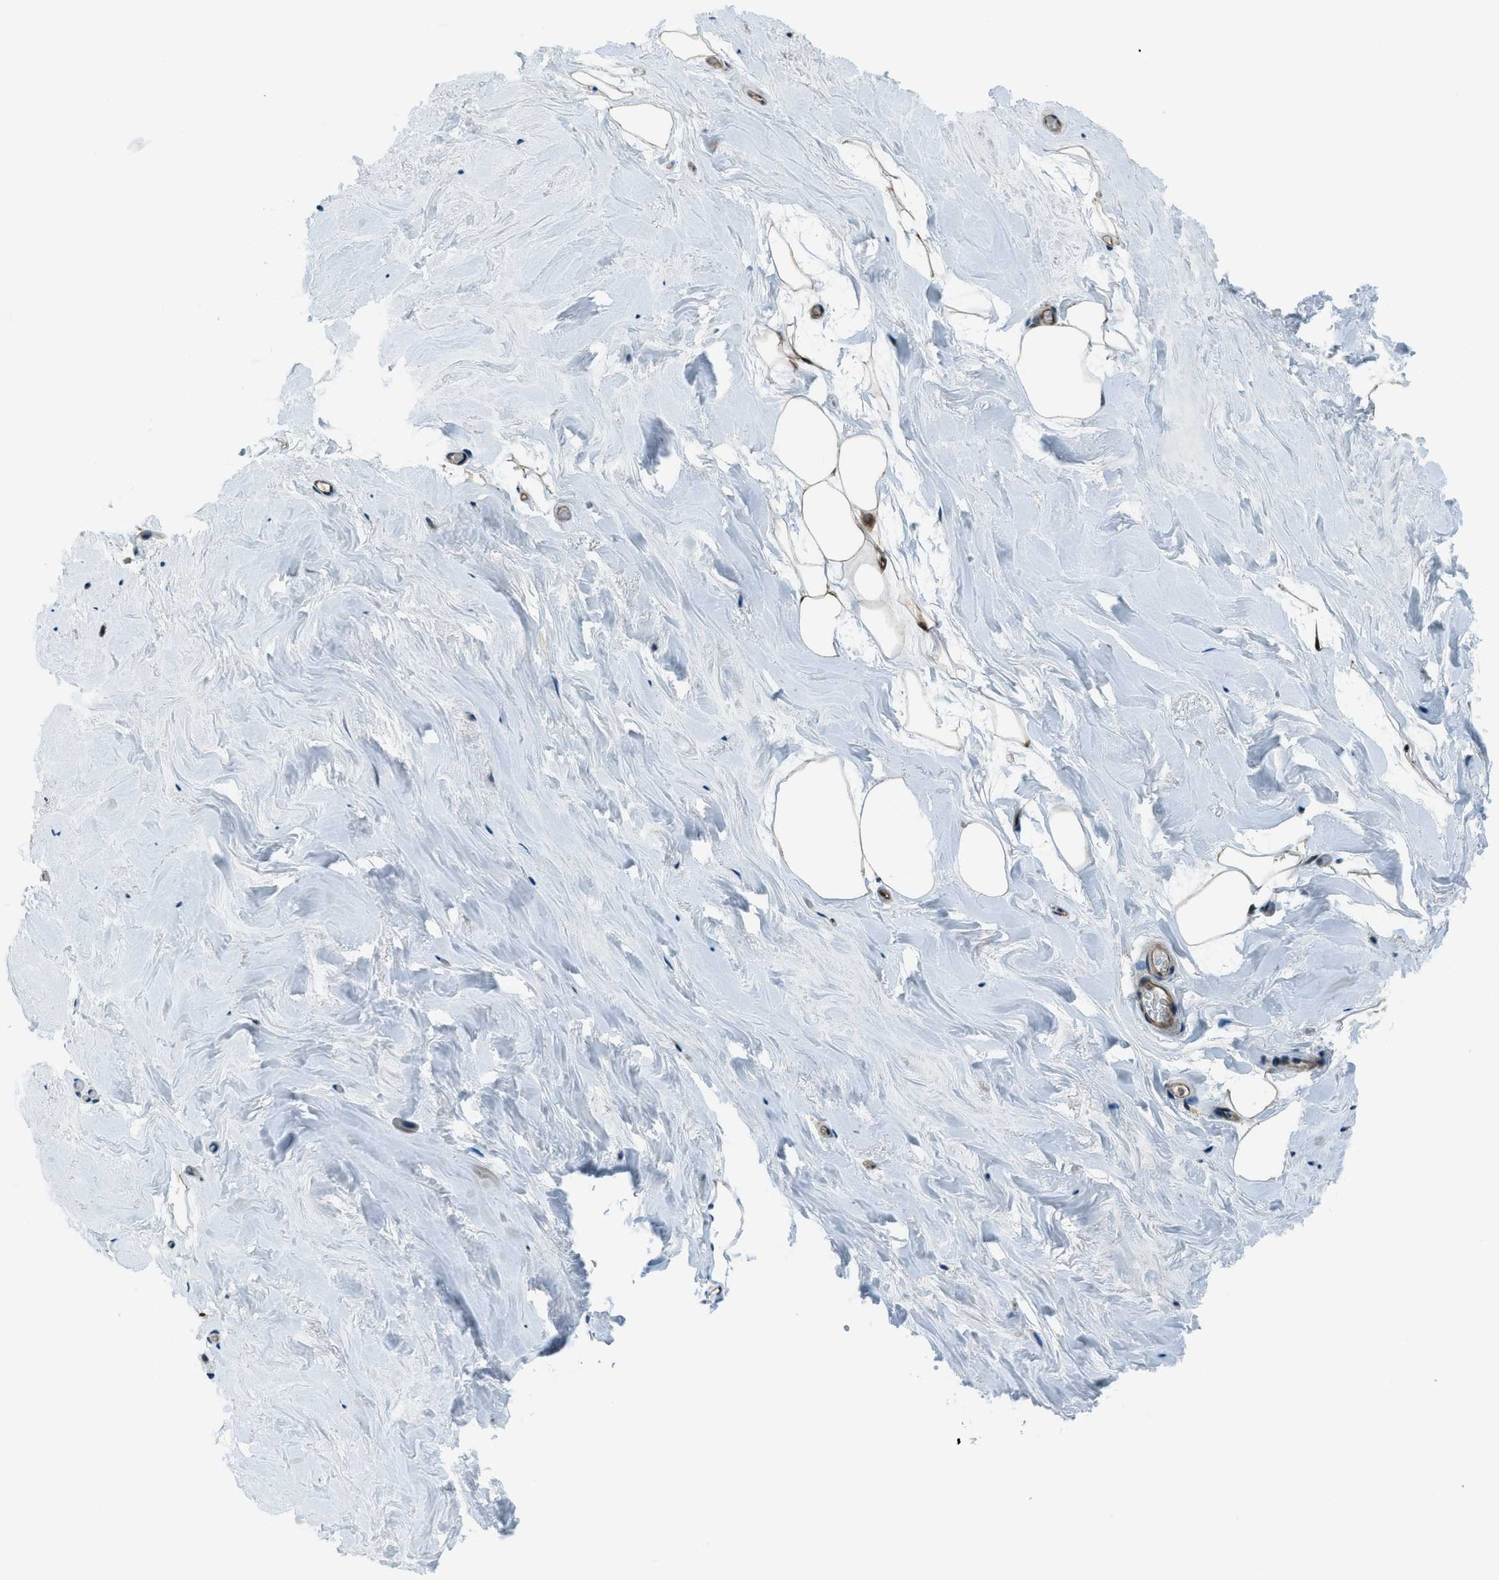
{"staining": {"intensity": "moderate", "quantity": "25%-75%", "location": "cytoplasmic/membranous"}, "tissue": "breast", "cell_type": "Adipocytes", "image_type": "normal", "snomed": [{"axis": "morphology", "description": "Normal tissue, NOS"}, {"axis": "topography", "description": "Breast"}], "caption": "This histopathology image exhibits normal breast stained with immunohistochemistry (IHC) to label a protein in brown. The cytoplasmic/membranous of adipocytes show moderate positivity for the protein. Nuclei are counter-stained blue.", "gene": "HEBP2", "patient": {"sex": "female", "age": 75}}